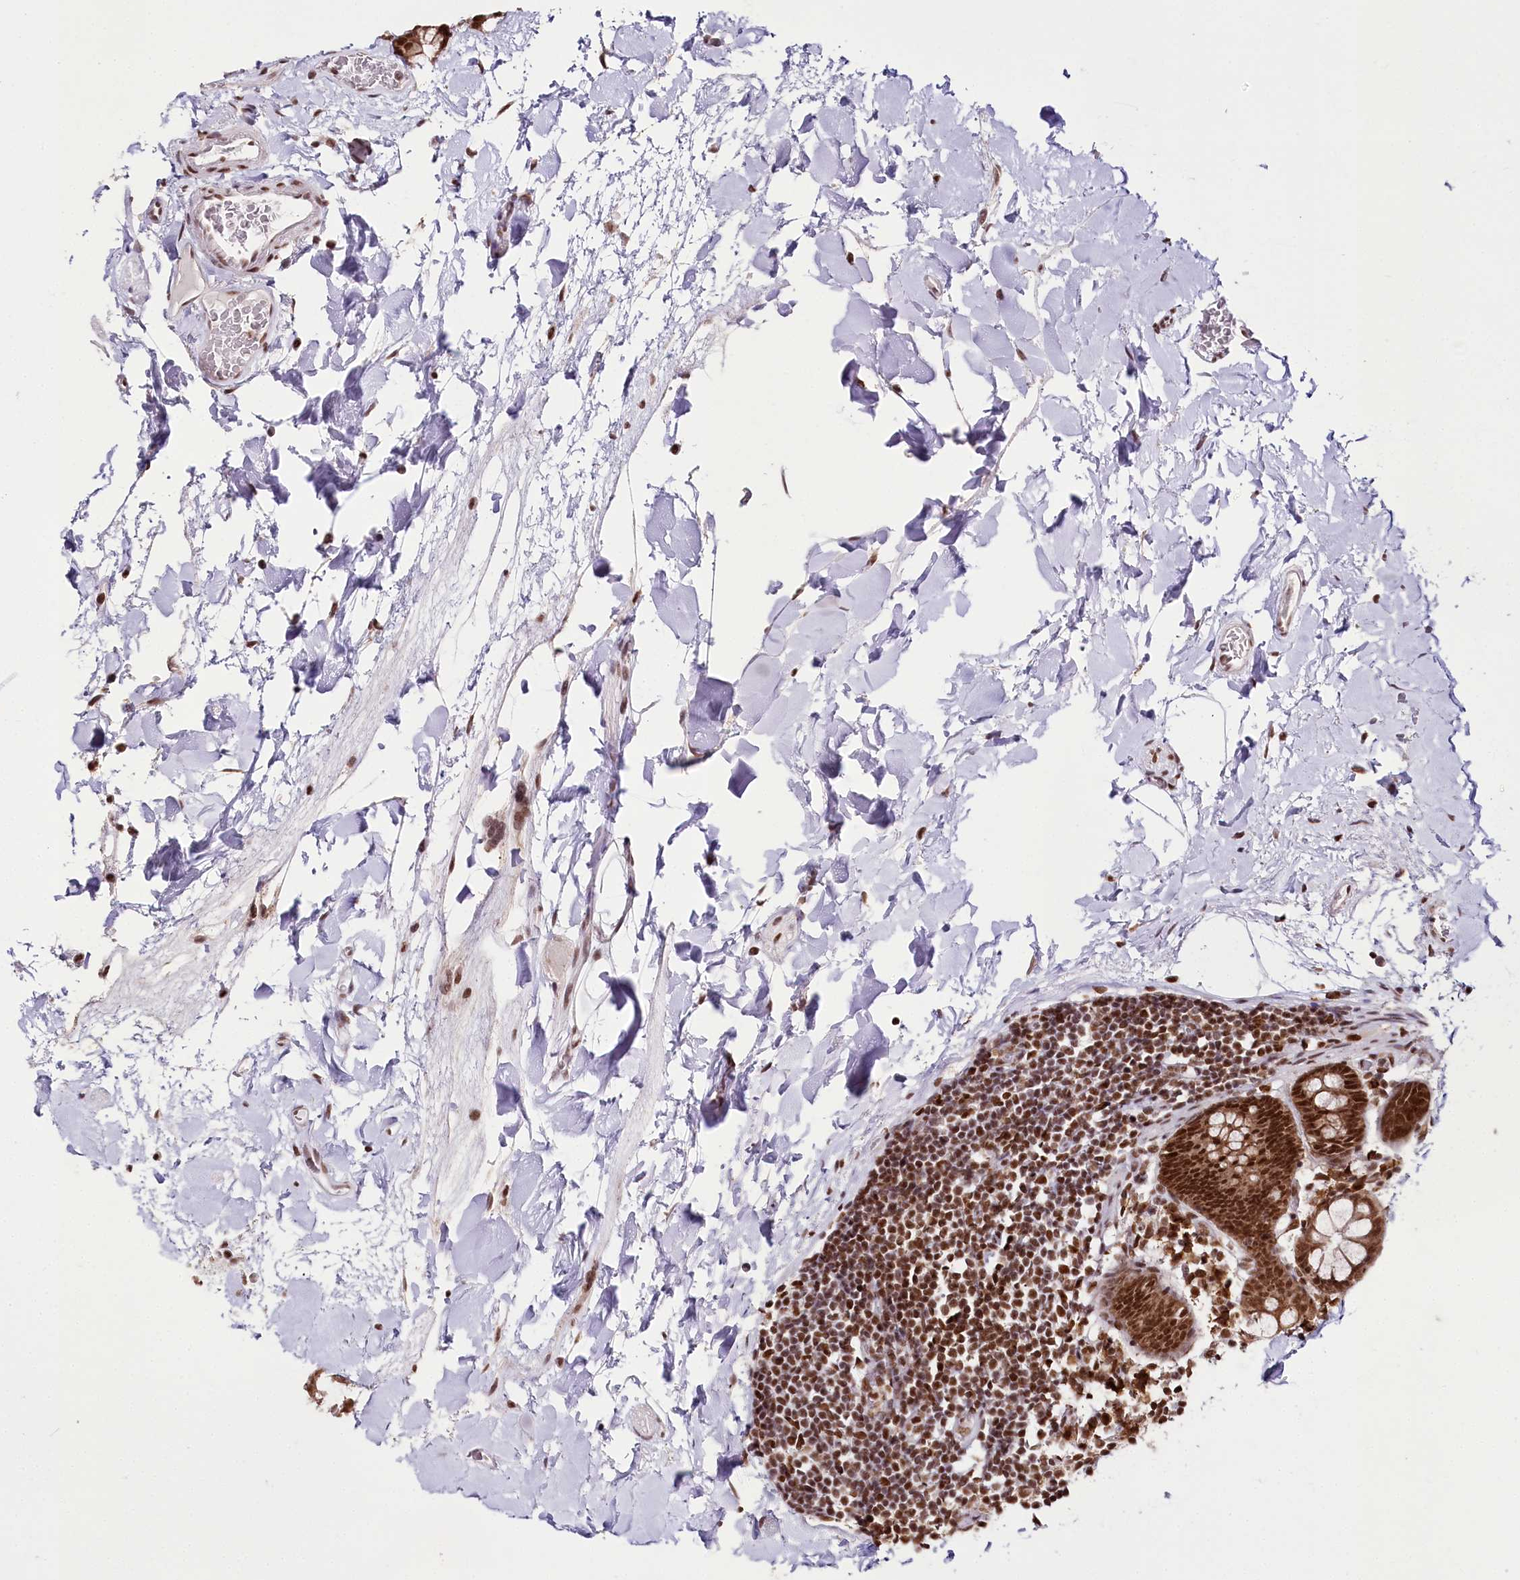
{"staining": {"intensity": "moderate", "quantity": ">75%", "location": "nuclear"}, "tissue": "colon", "cell_type": "Endothelial cells", "image_type": "normal", "snomed": [{"axis": "morphology", "description": "Normal tissue, NOS"}, {"axis": "topography", "description": "Colon"}], "caption": "Immunohistochemical staining of normal human colon displays >75% levels of moderate nuclear protein positivity in about >75% of endothelial cells.", "gene": "SMARCE1", "patient": {"sex": "male", "age": 75}}